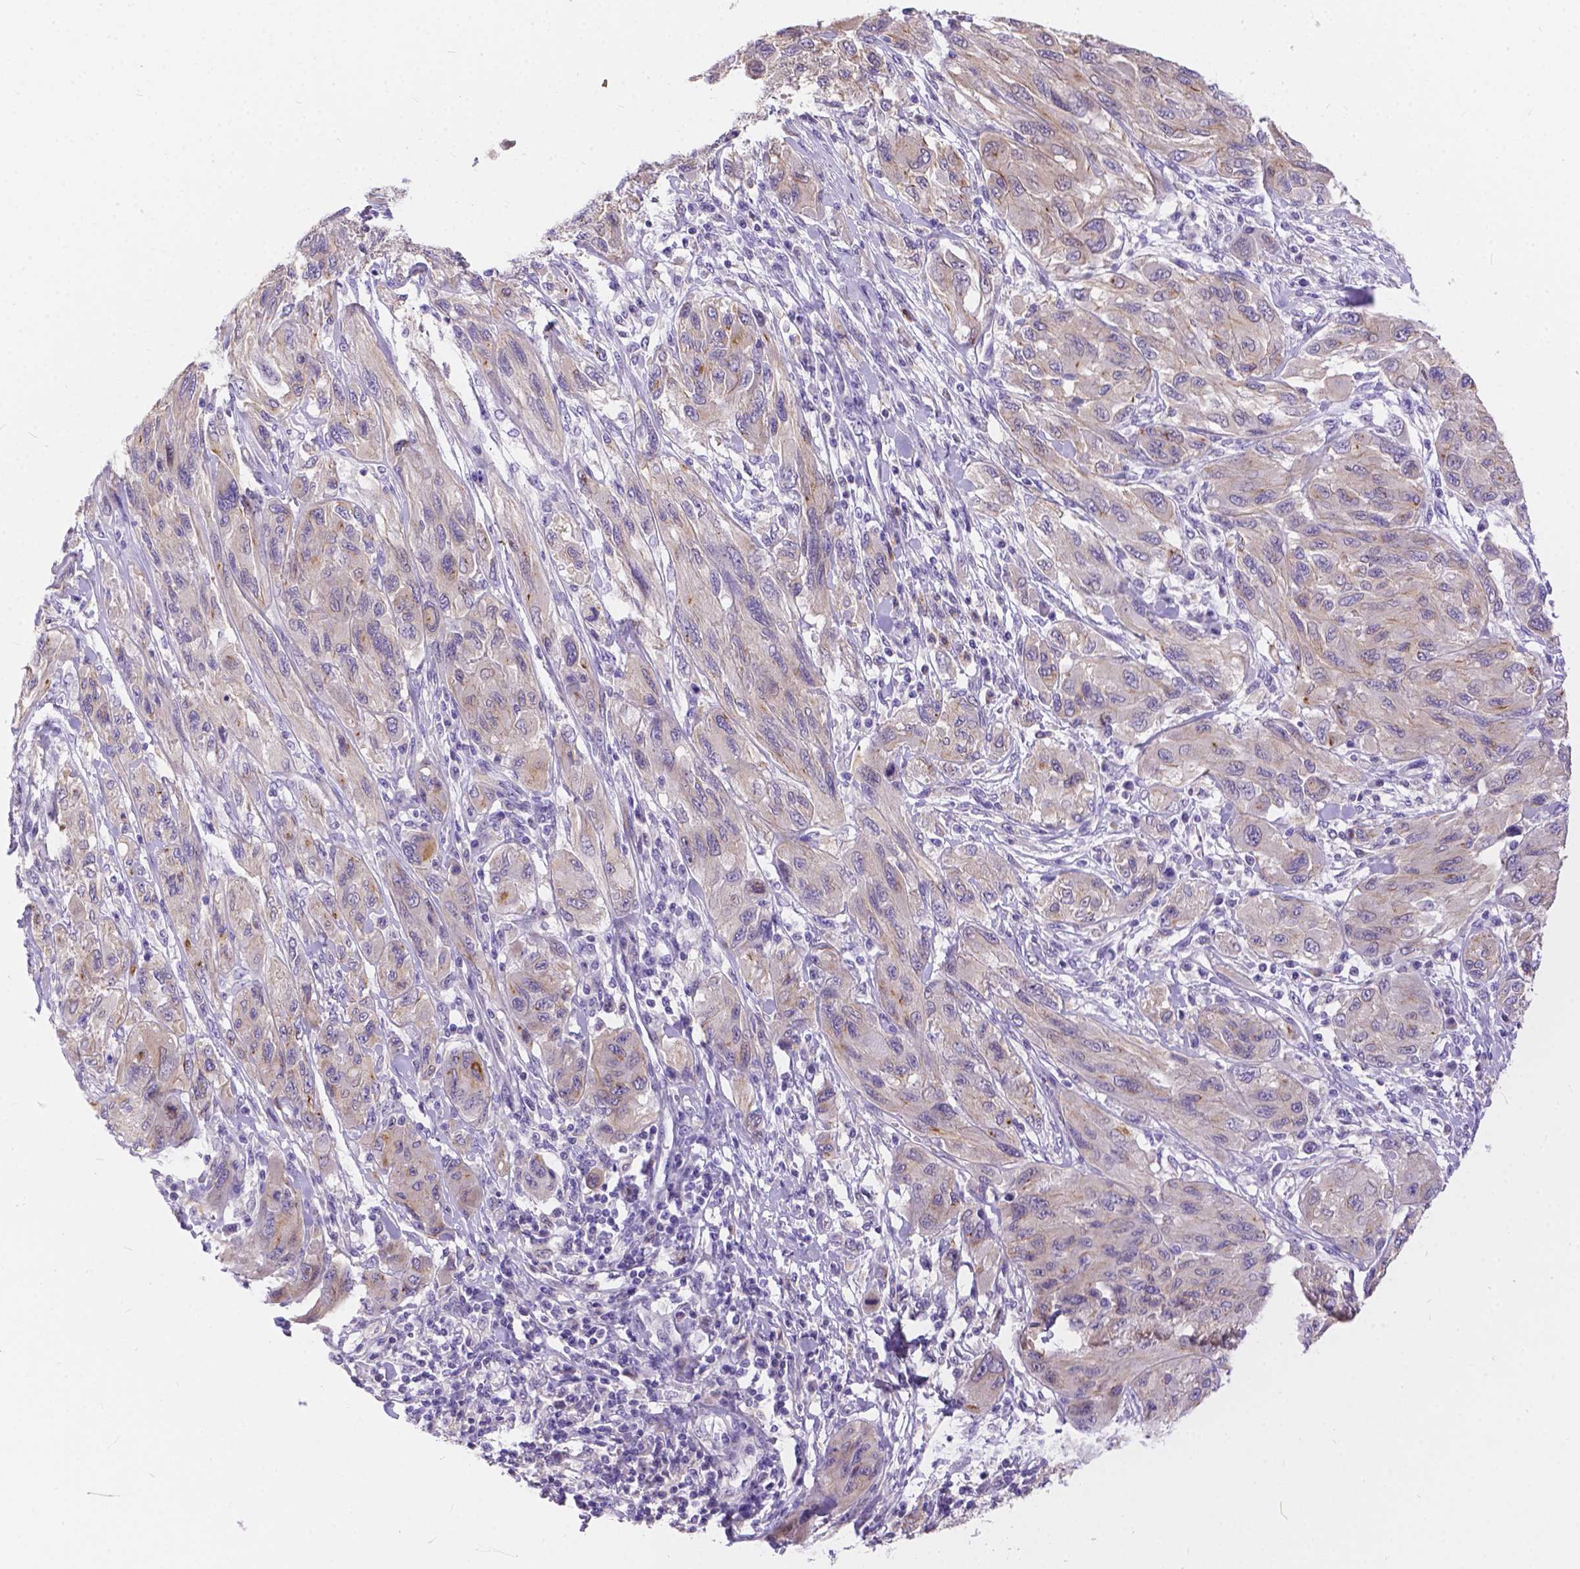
{"staining": {"intensity": "weak", "quantity": "25%-75%", "location": "cytoplasmic/membranous"}, "tissue": "melanoma", "cell_type": "Tumor cells", "image_type": "cancer", "snomed": [{"axis": "morphology", "description": "Malignant melanoma, NOS"}, {"axis": "topography", "description": "Skin"}], "caption": "This is an image of immunohistochemistry (IHC) staining of malignant melanoma, which shows weak expression in the cytoplasmic/membranous of tumor cells.", "gene": "DLEC1", "patient": {"sex": "female", "age": 91}}